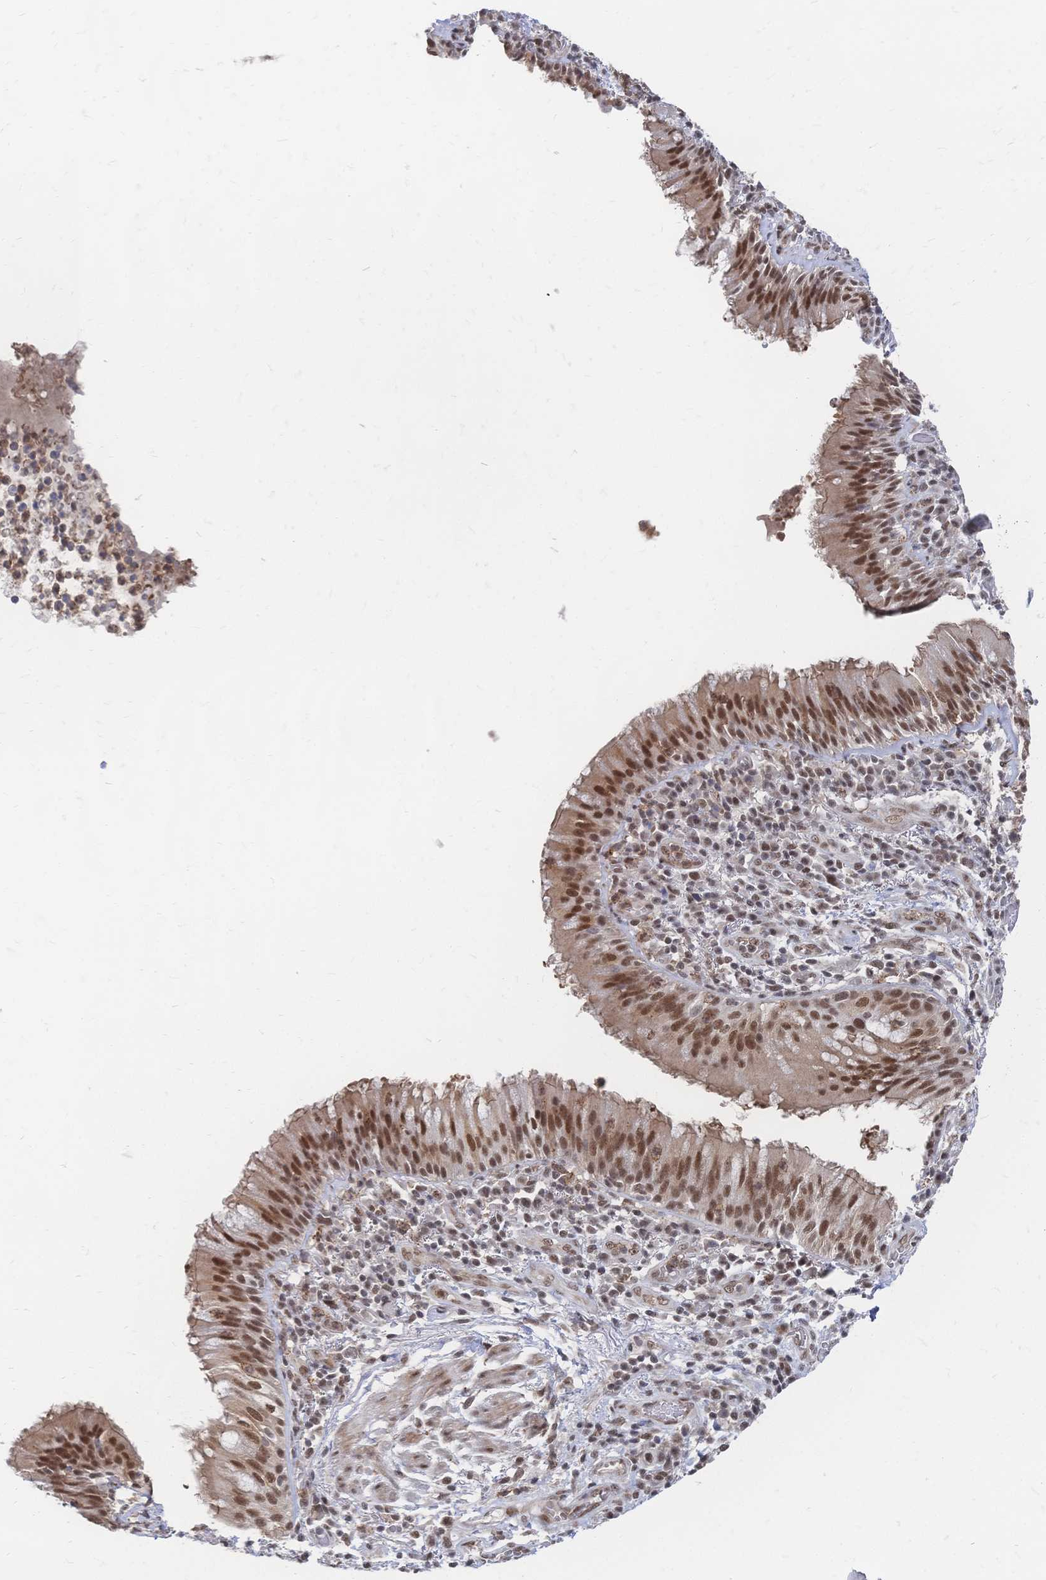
{"staining": {"intensity": "strong", "quantity": ">75%", "location": "nuclear"}, "tissue": "bronchus", "cell_type": "Respiratory epithelial cells", "image_type": "normal", "snomed": [{"axis": "morphology", "description": "Normal tissue, NOS"}, {"axis": "topography", "description": "Cartilage tissue"}, {"axis": "topography", "description": "Bronchus"}], "caption": "IHC (DAB) staining of normal bronchus demonstrates strong nuclear protein positivity in about >75% of respiratory epithelial cells.", "gene": "NELFA", "patient": {"sex": "male", "age": 56}}